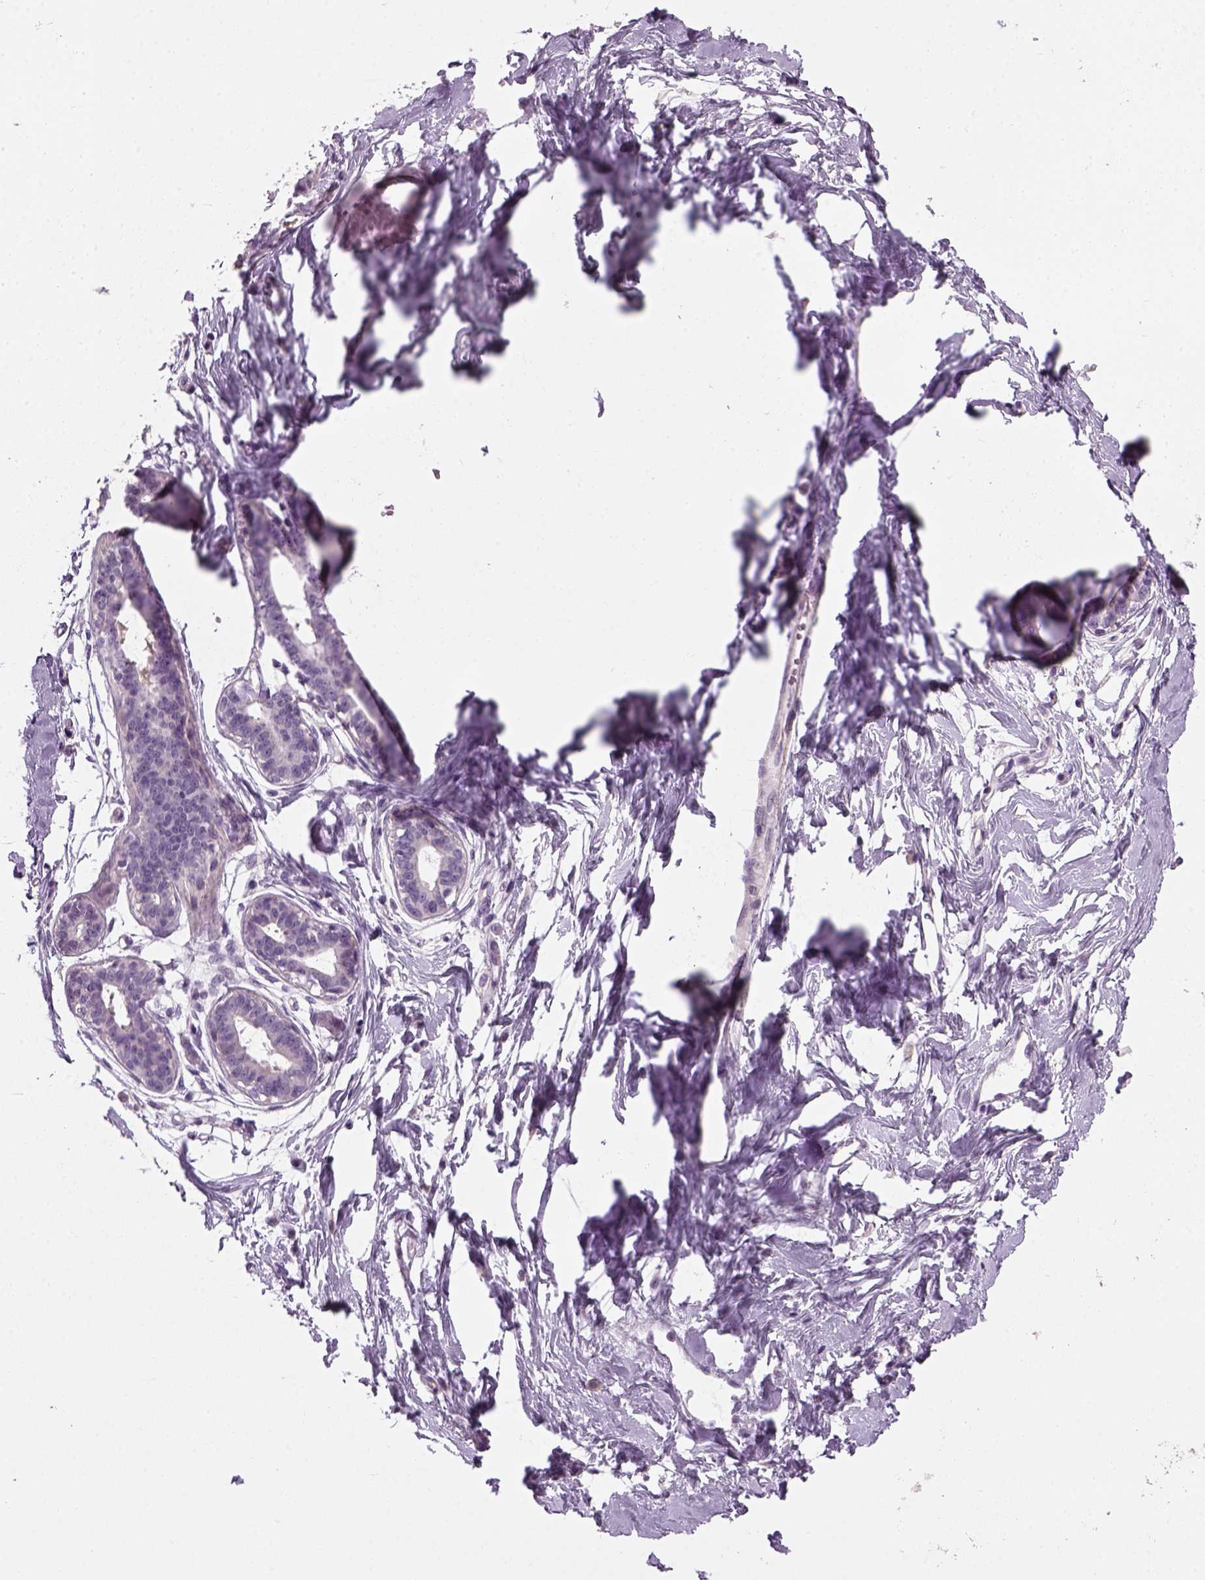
{"staining": {"intensity": "negative", "quantity": "none", "location": "none"}, "tissue": "breast", "cell_type": "Adipocytes", "image_type": "normal", "snomed": [{"axis": "morphology", "description": "Normal tissue, NOS"}, {"axis": "topography", "description": "Breast"}], "caption": "Histopathology image shows no protein positivity in adipocytes of benign breast. The staining is performed using DAB brown chromogen with nuclei counter-stained in using hematoxylin.", "gene": "ELOVL3", "patient": {"sex": "female", "age": 45}}